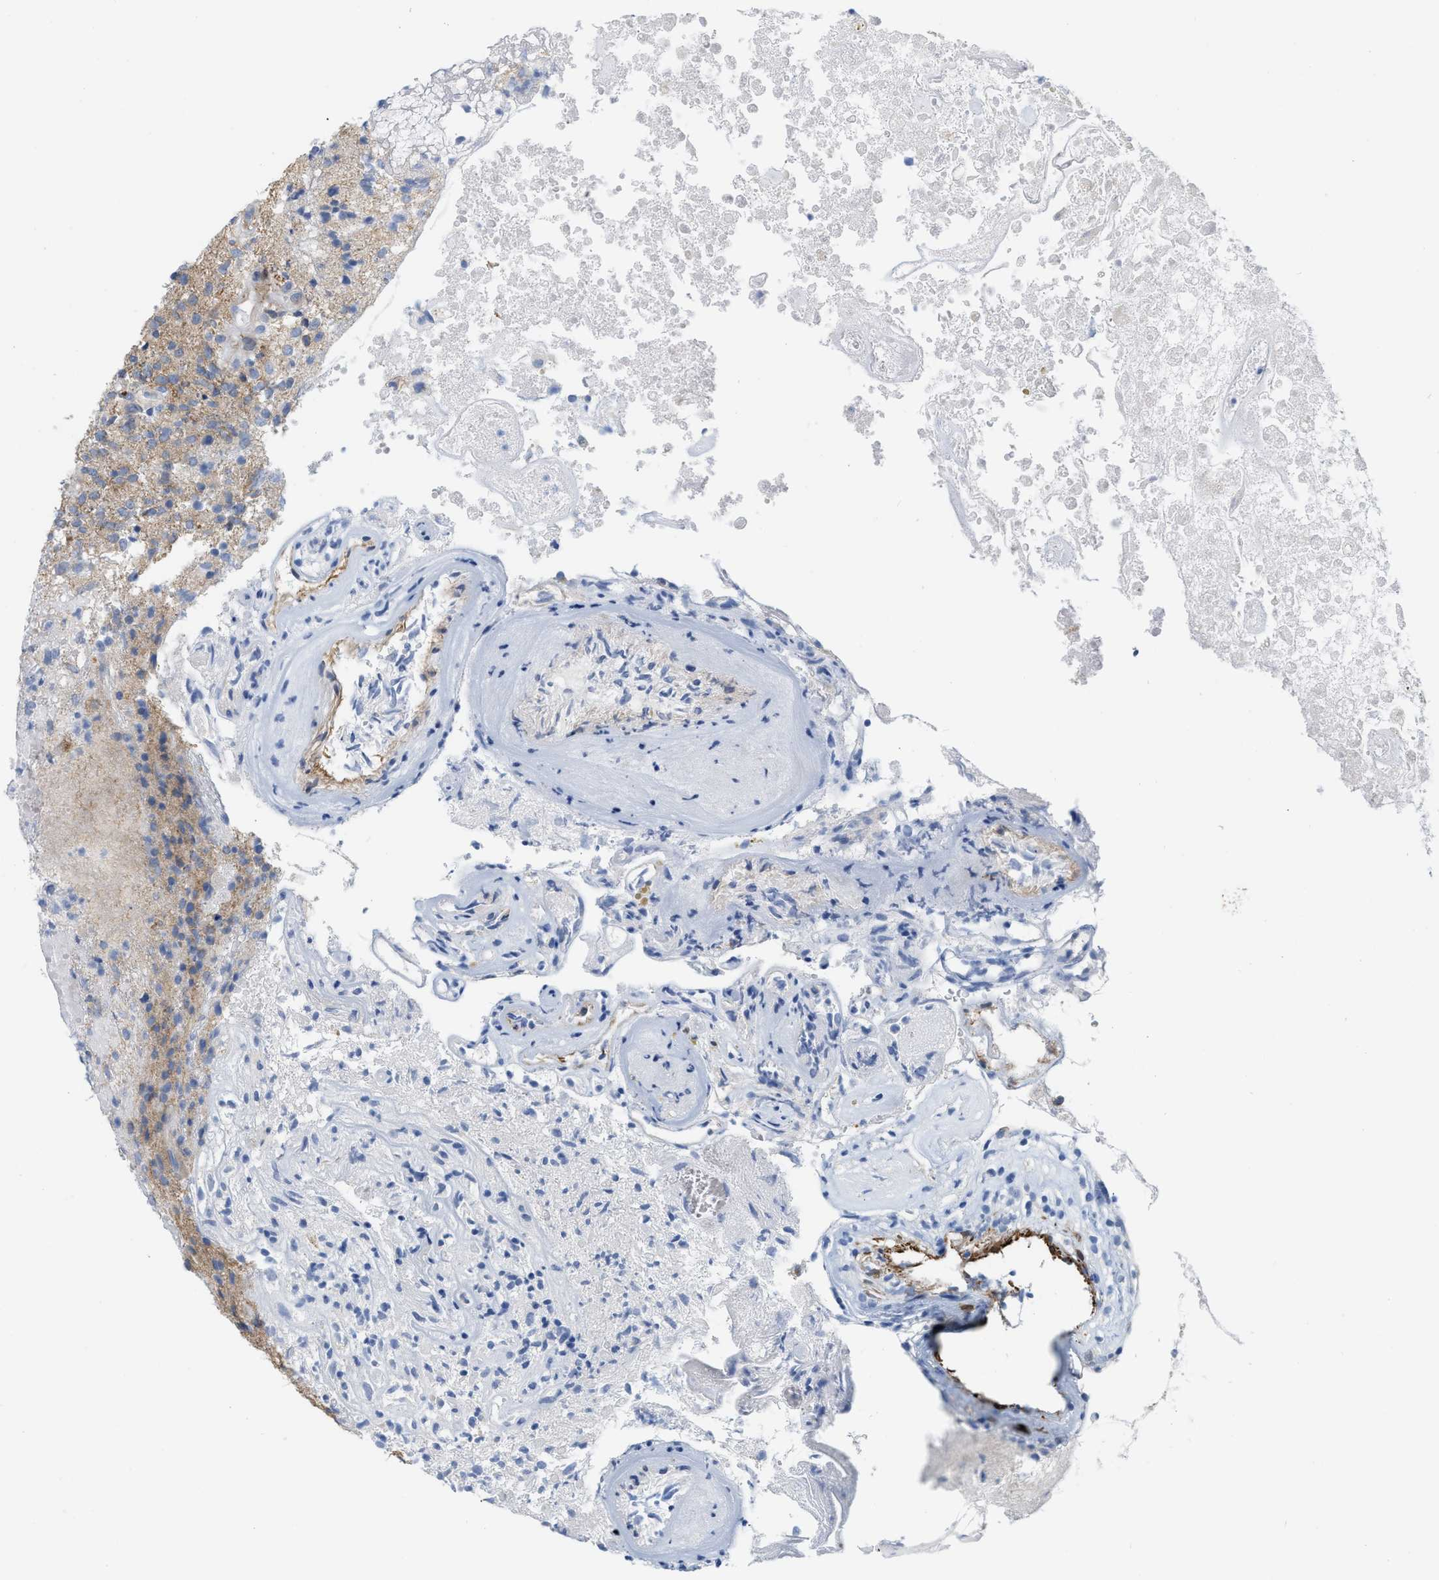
{"staining": {"intensity": "negative", "quantity": "none", "location": "none"}, "tissue": "glioma", "cell_type": "Tumor cells", "image_type": "cancer", "snomed": [{"axis": "morphology", "description": "Glioma, malignant, High grade"}, {"axis": "topography", "description": "Brain"}], "caption": "The histopathology image reveals no significant expression in tumor cells of glioma.", "gene": "TAGLN", "patient": {"sex": "female", "age": 59}}